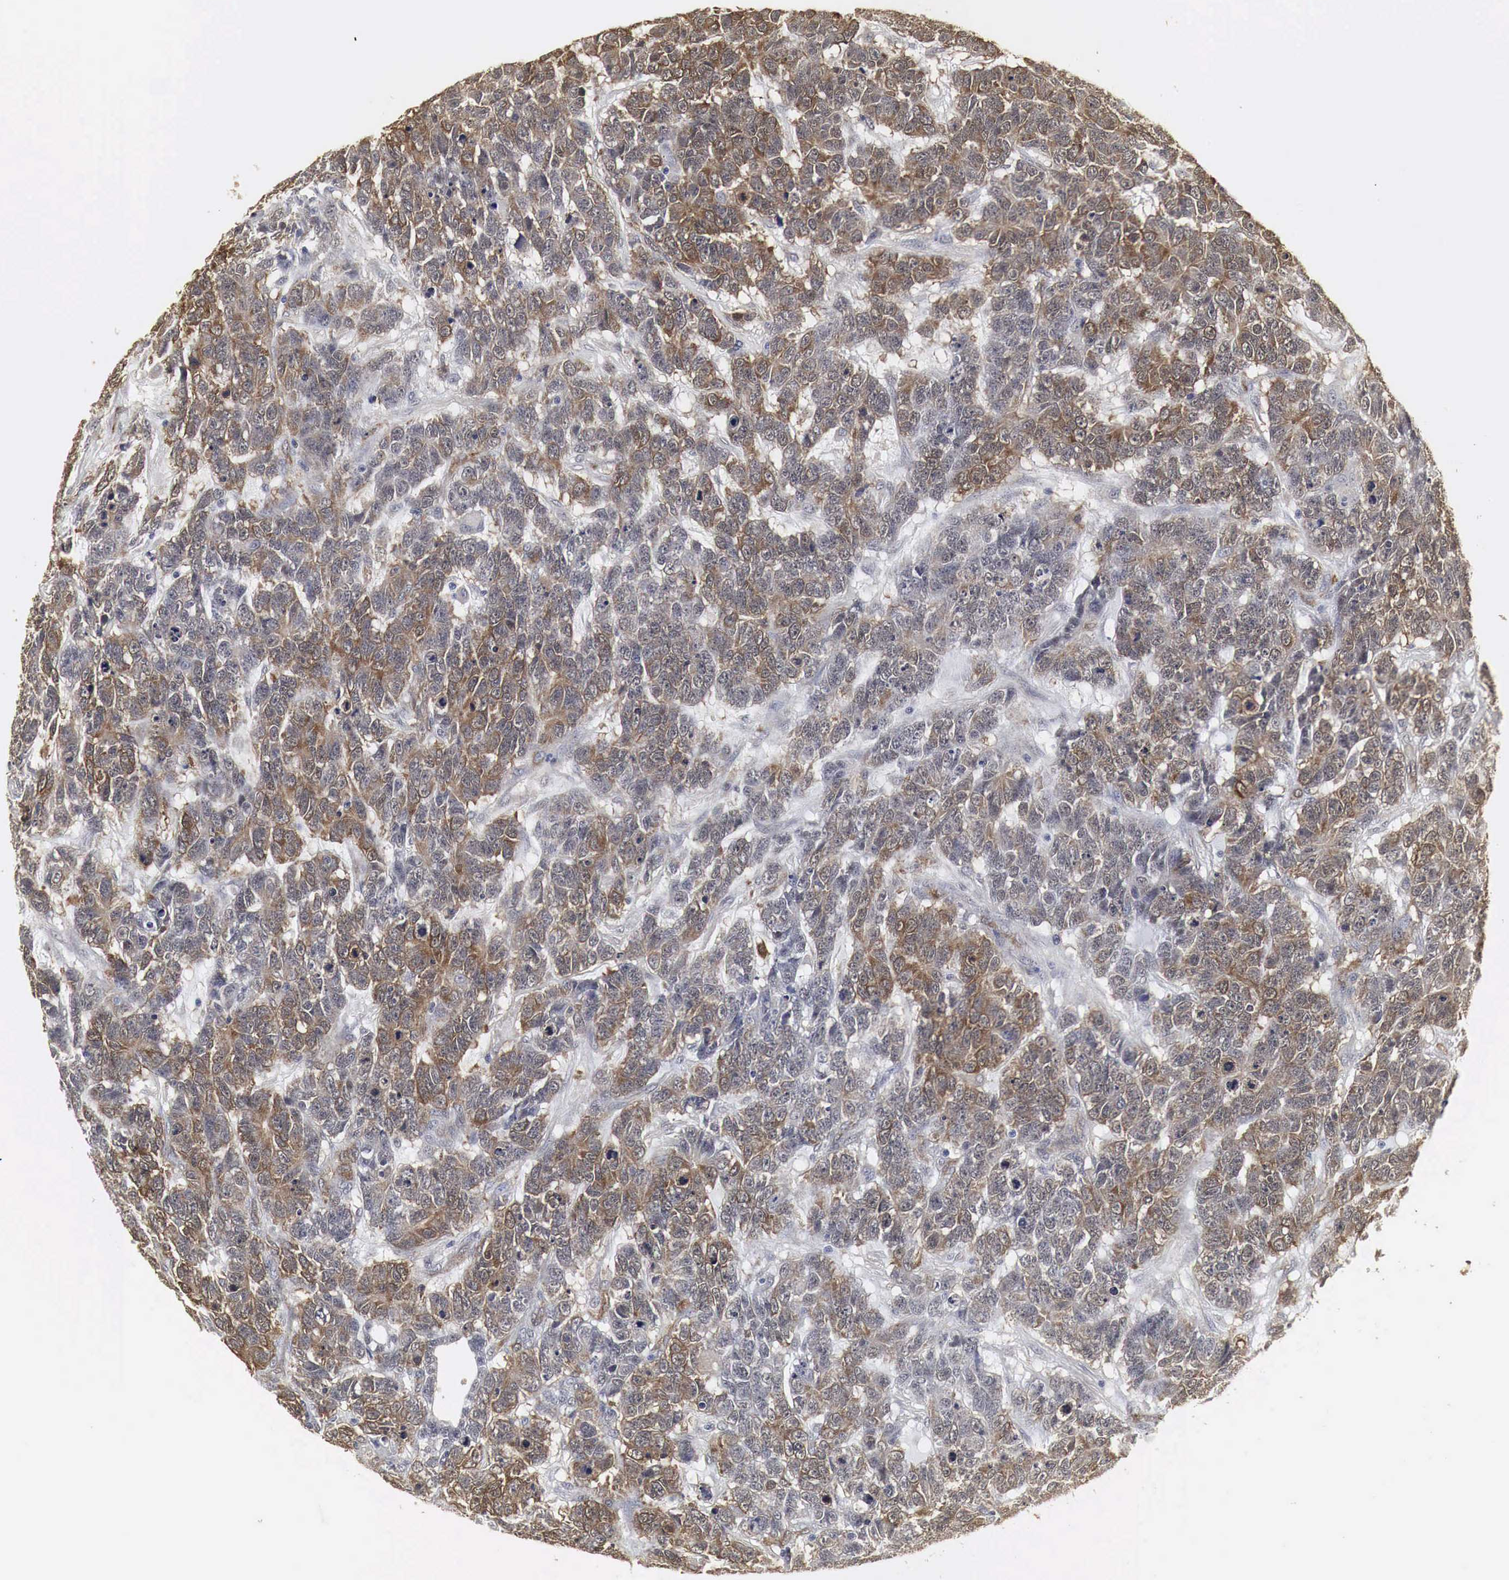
{"staining": {"intensity": "moderate", "quantity": "25%-75%", "location": "cytoplasmic/membranous,nuclear"}, "tissue": "testis cancer", "cell_type": "Tumor cells", "image_type": "cancer", "snomed": [{"axis": "morphology", "description": "Carcinoma, Embryonal, NOS"}, {"axis": "topography", "description": "Testis"}], "caption": "Testis cancer tissue displays moderate cytoplasmic/membranous and nuclear staining in approximately 25%-75% of tumor cells, visualized by immunohistochemistry. The protein is shown in brown color, while the nuclei are stained blue.", "gene": "SPIN1", "patient": {"sex": "male", "age": 26}}